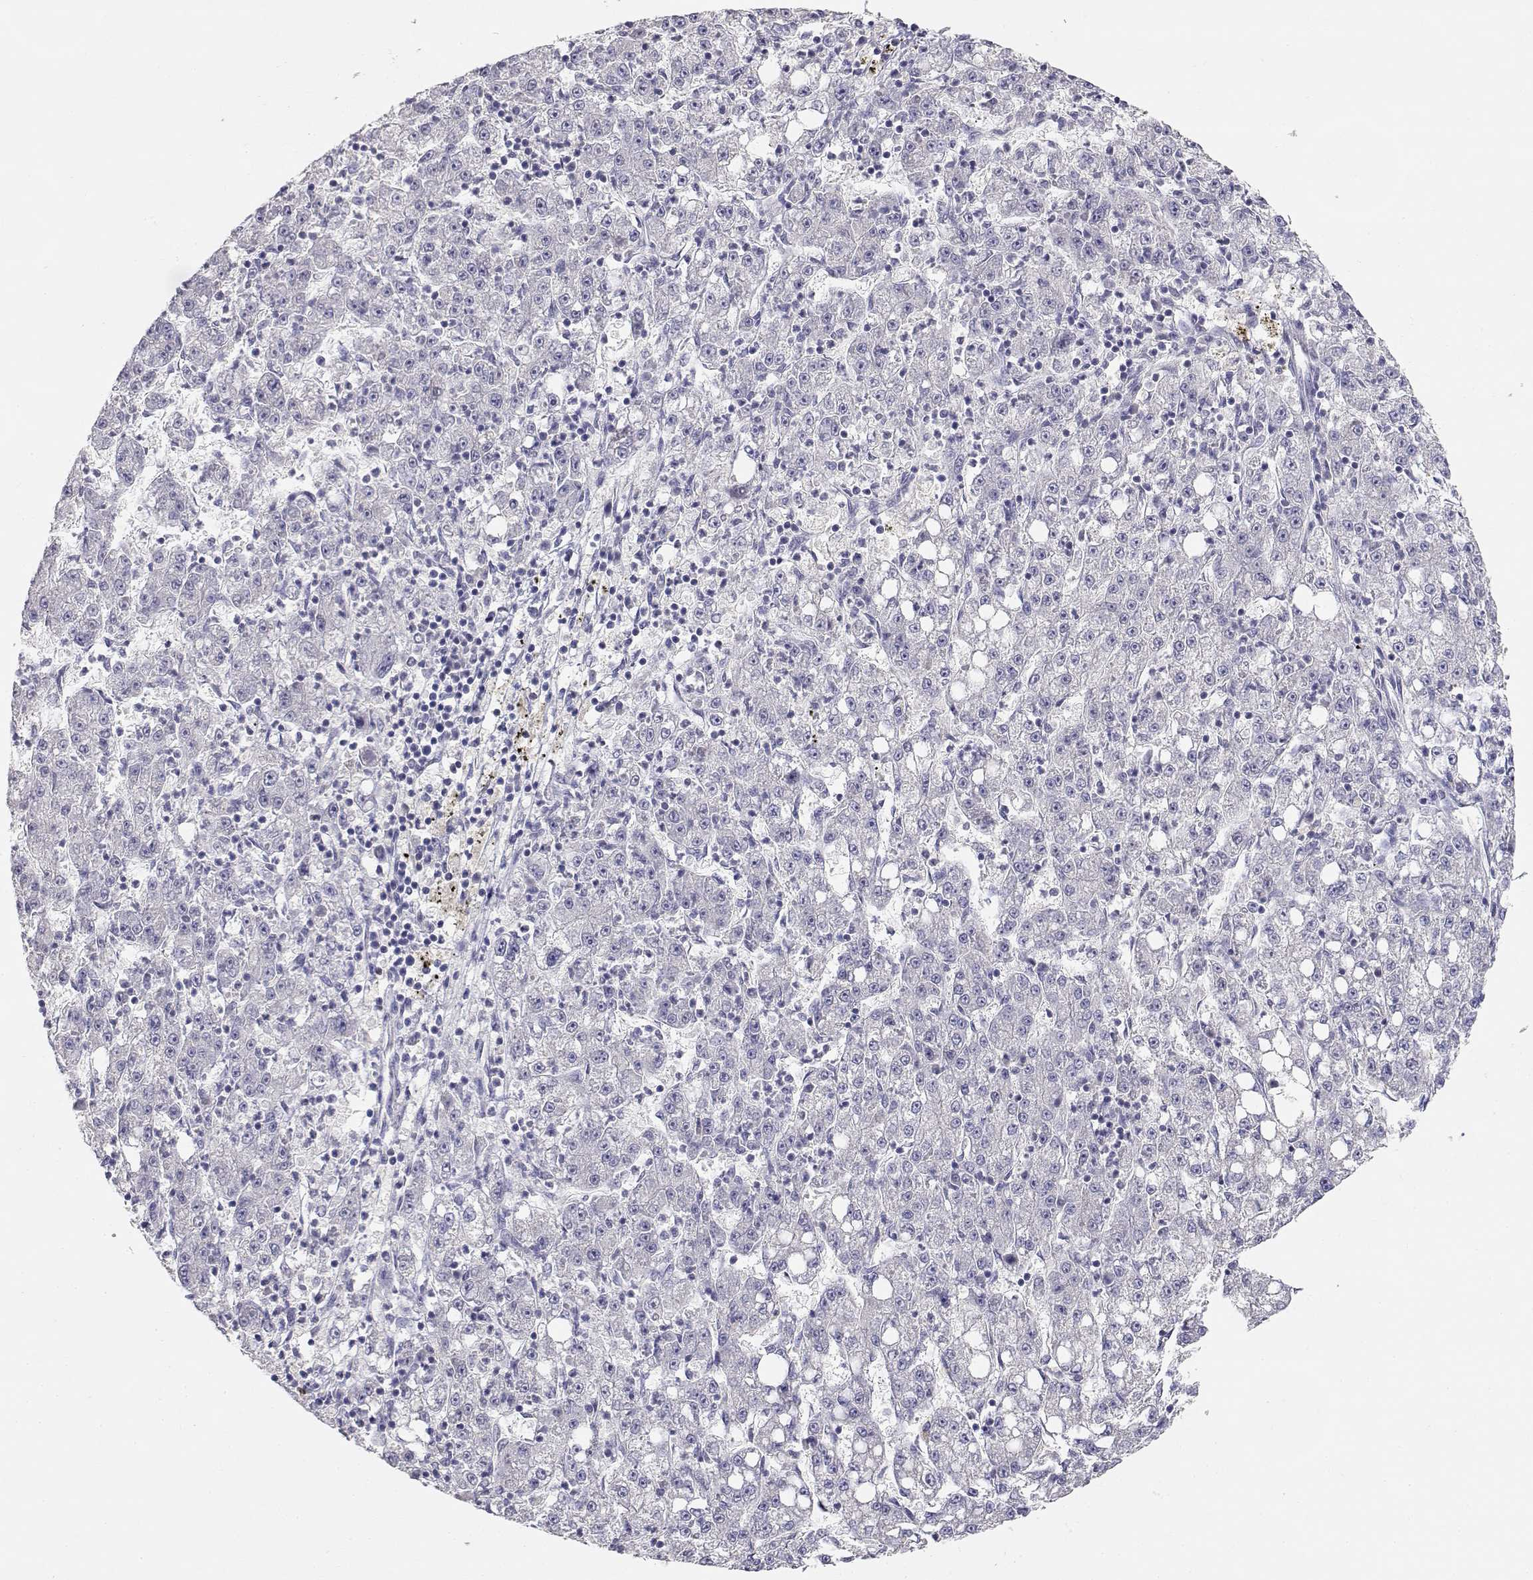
{"staining": {"intensity": "negative", "quantity": "none", "location": "none"}, "tissue": "liver cancer", "cell_type": "Tumor cells", "image_type": "cancer", "snomed": [{"axis": "morphology", "description": "Carcinoma, Hepatocellular, NOS"}, {"axis": "topography", "description": "Liver"}], "caption": "The IHC photomicrograph has no significant staining in tumor cells of liver cancer (hepatocellular carcinoma) tissue. Nuclei are stained in blue.", "gene": "ADA", "patient": {"sex": "female", "age": 65}}